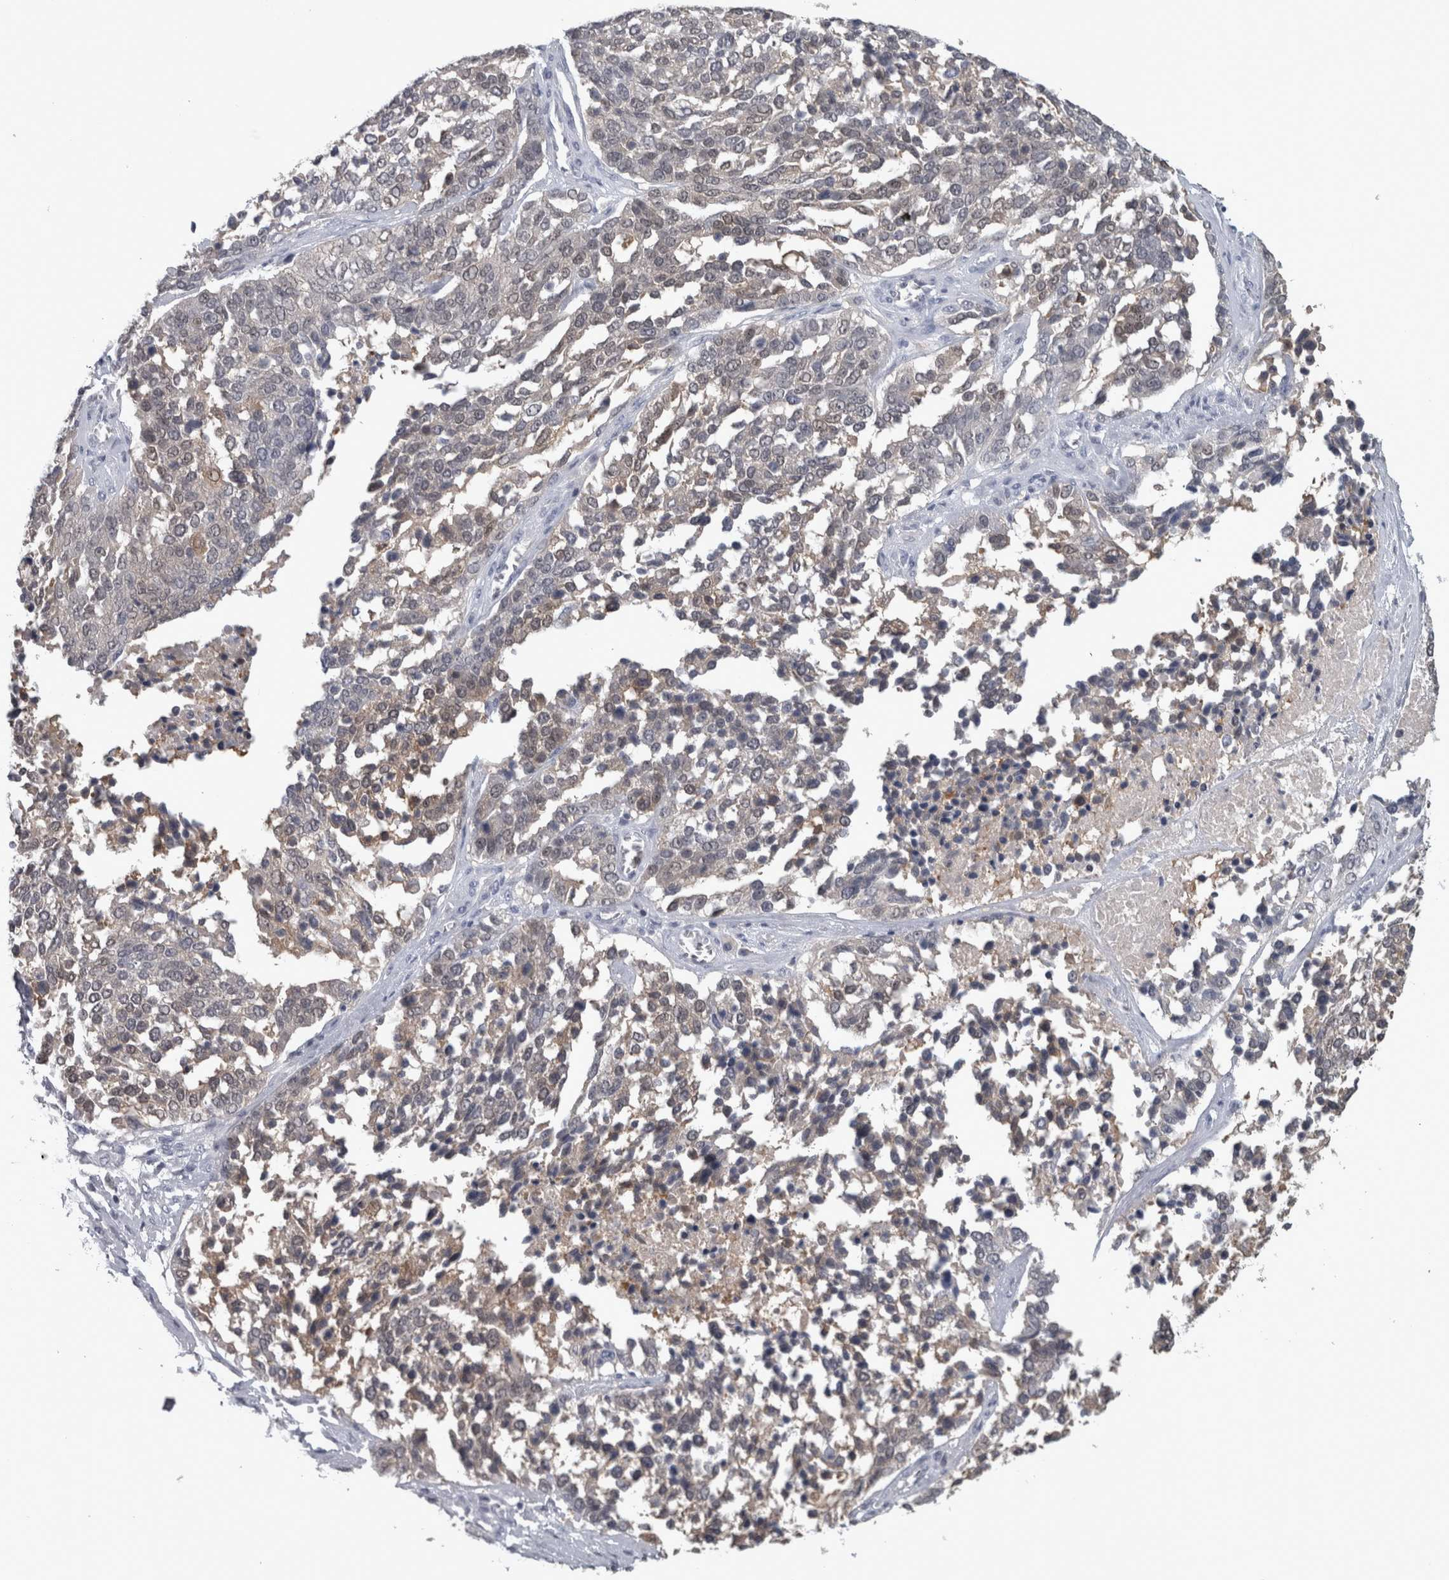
{"staining": {"intensity": "weak", "quantity": "25%-75%", "location": "cytoplasmic/membranous"}, "tissue": "ovarian cancer", "cell_type": "Tumor cells", "image_type": "cancer", "snomed": [{"axis": "morphology", "description": "Cystadenocarcinoma, serous, NOS"}, {"axis": "topography", "description": "Ovary"}], "caption": "IHC of ovarian serous cystadenocarcinoma shows low levels of weak cytoplasmic/membranous positivity in about 25%-75% of tumor cells.", "gene": "NAPRT", "patient": {"sex": "female", "age": 44}}